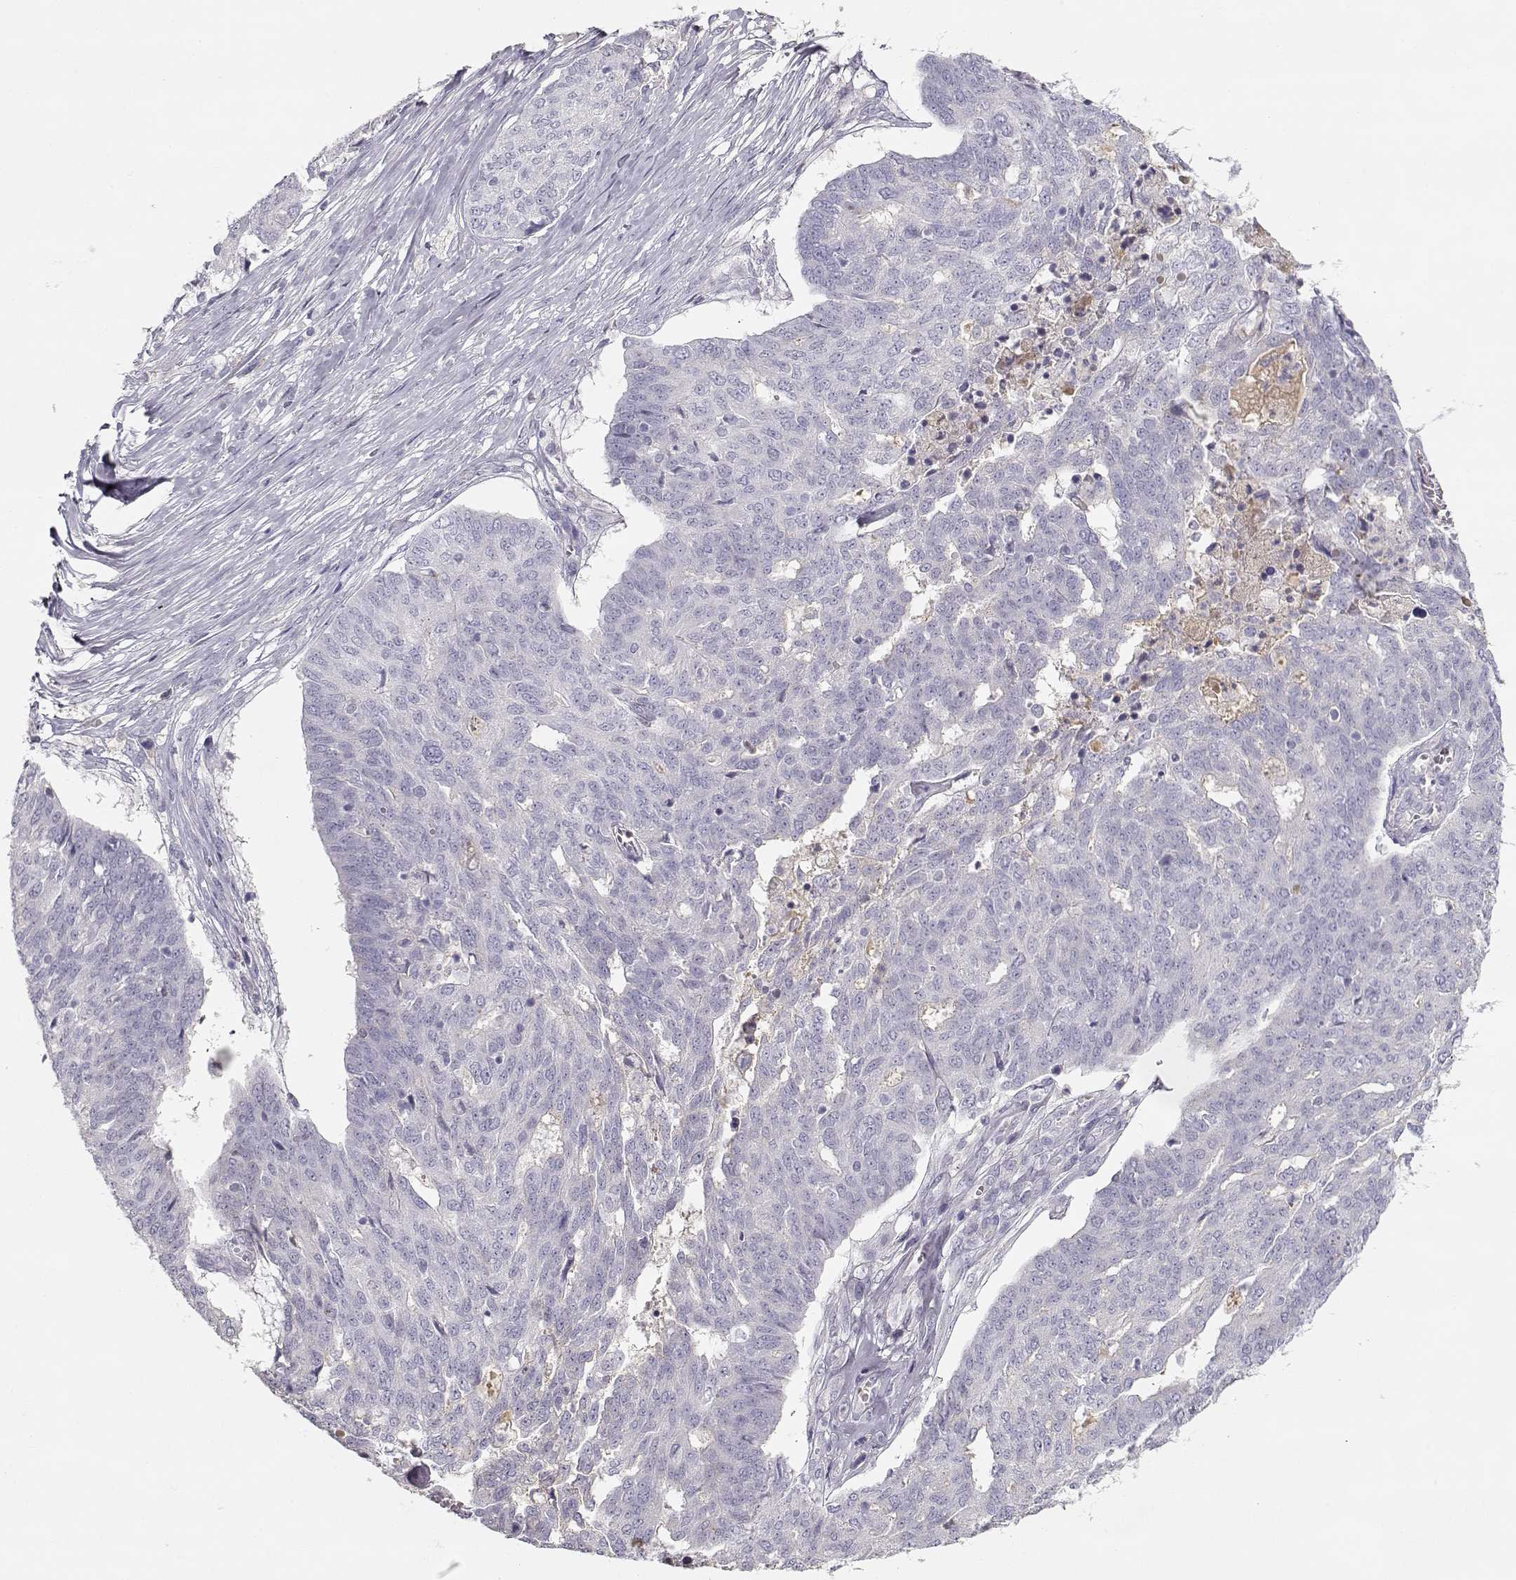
{"staining": {"intensity": "negative", "quantity": "none", "location": "none"}, "tissue": "ovarian cancer", "cell_type": "Tumor cells", "image_type": "cancer", "snomed": [{"axis": "morphology", "description": "Cystadenocarcinoma, serous, NOS"}, {"axis": "topography", "description": "Ovary"}], "caption": "Immunohistochemistry photomicrograph of human serous cystadenocarcinoma (ovarian) stained for a protein (brown), which exhibits no staining in tumor cells.", "gene": "SLCO6A1", "patient": {"sex": "female", "age": 67}}